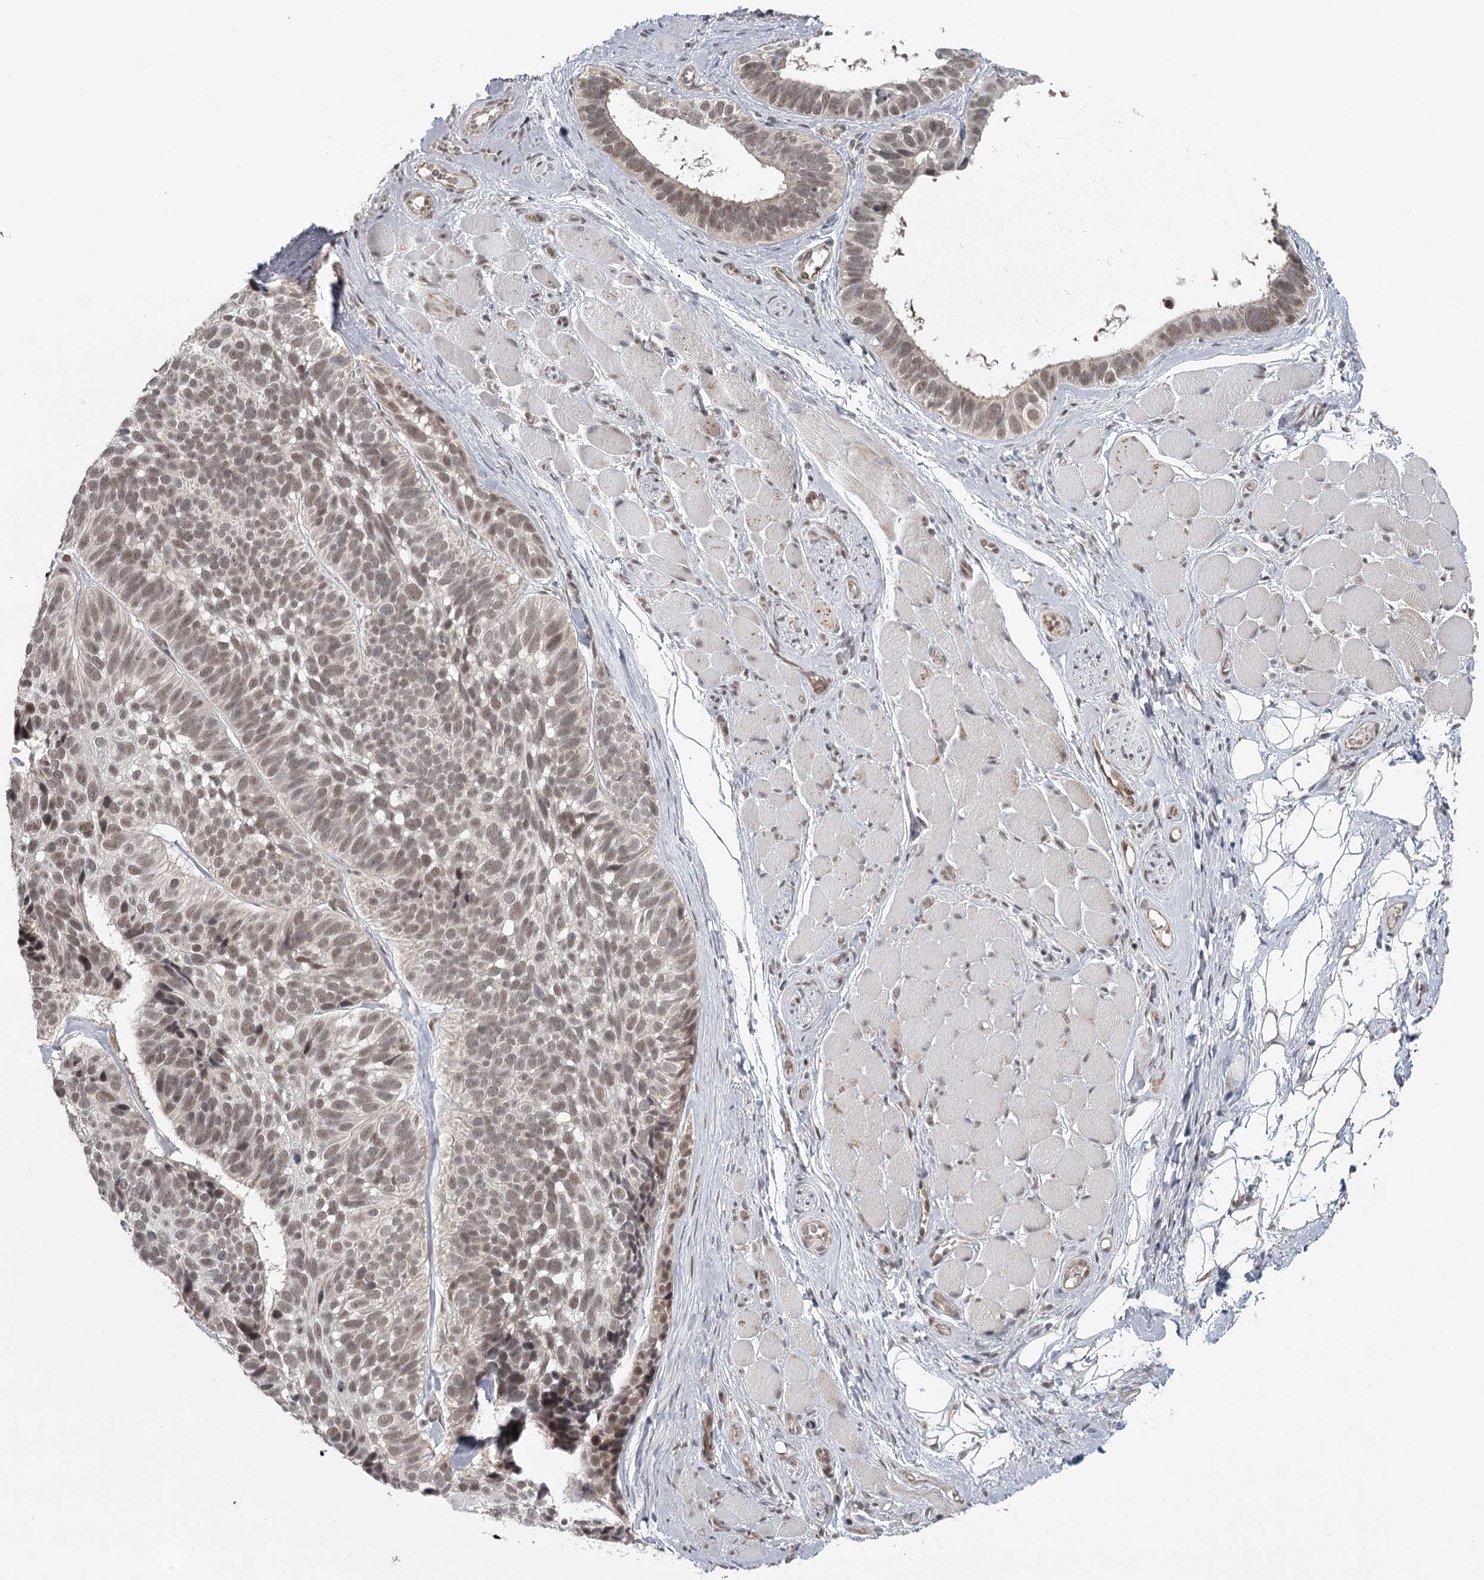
{"staining": {"intensity": "moderate", "quantity": ">75%", "location": "nuclear"}, "tissue": "skin cancer", "cell_type": "Tumor cells", "image_type": "cancer", "snomed": [{"axis": "morphology", "description": "Basal cell carcinoma"}, {"axis": "topography", "description": "Skin"}], "caption": "Skin cancer (basal cell carcinoma) stained with a protein marker displays moderate staining in tumor cells.", "gene": "FAM13C", "patient": {"sex": "male", "age": 62}}